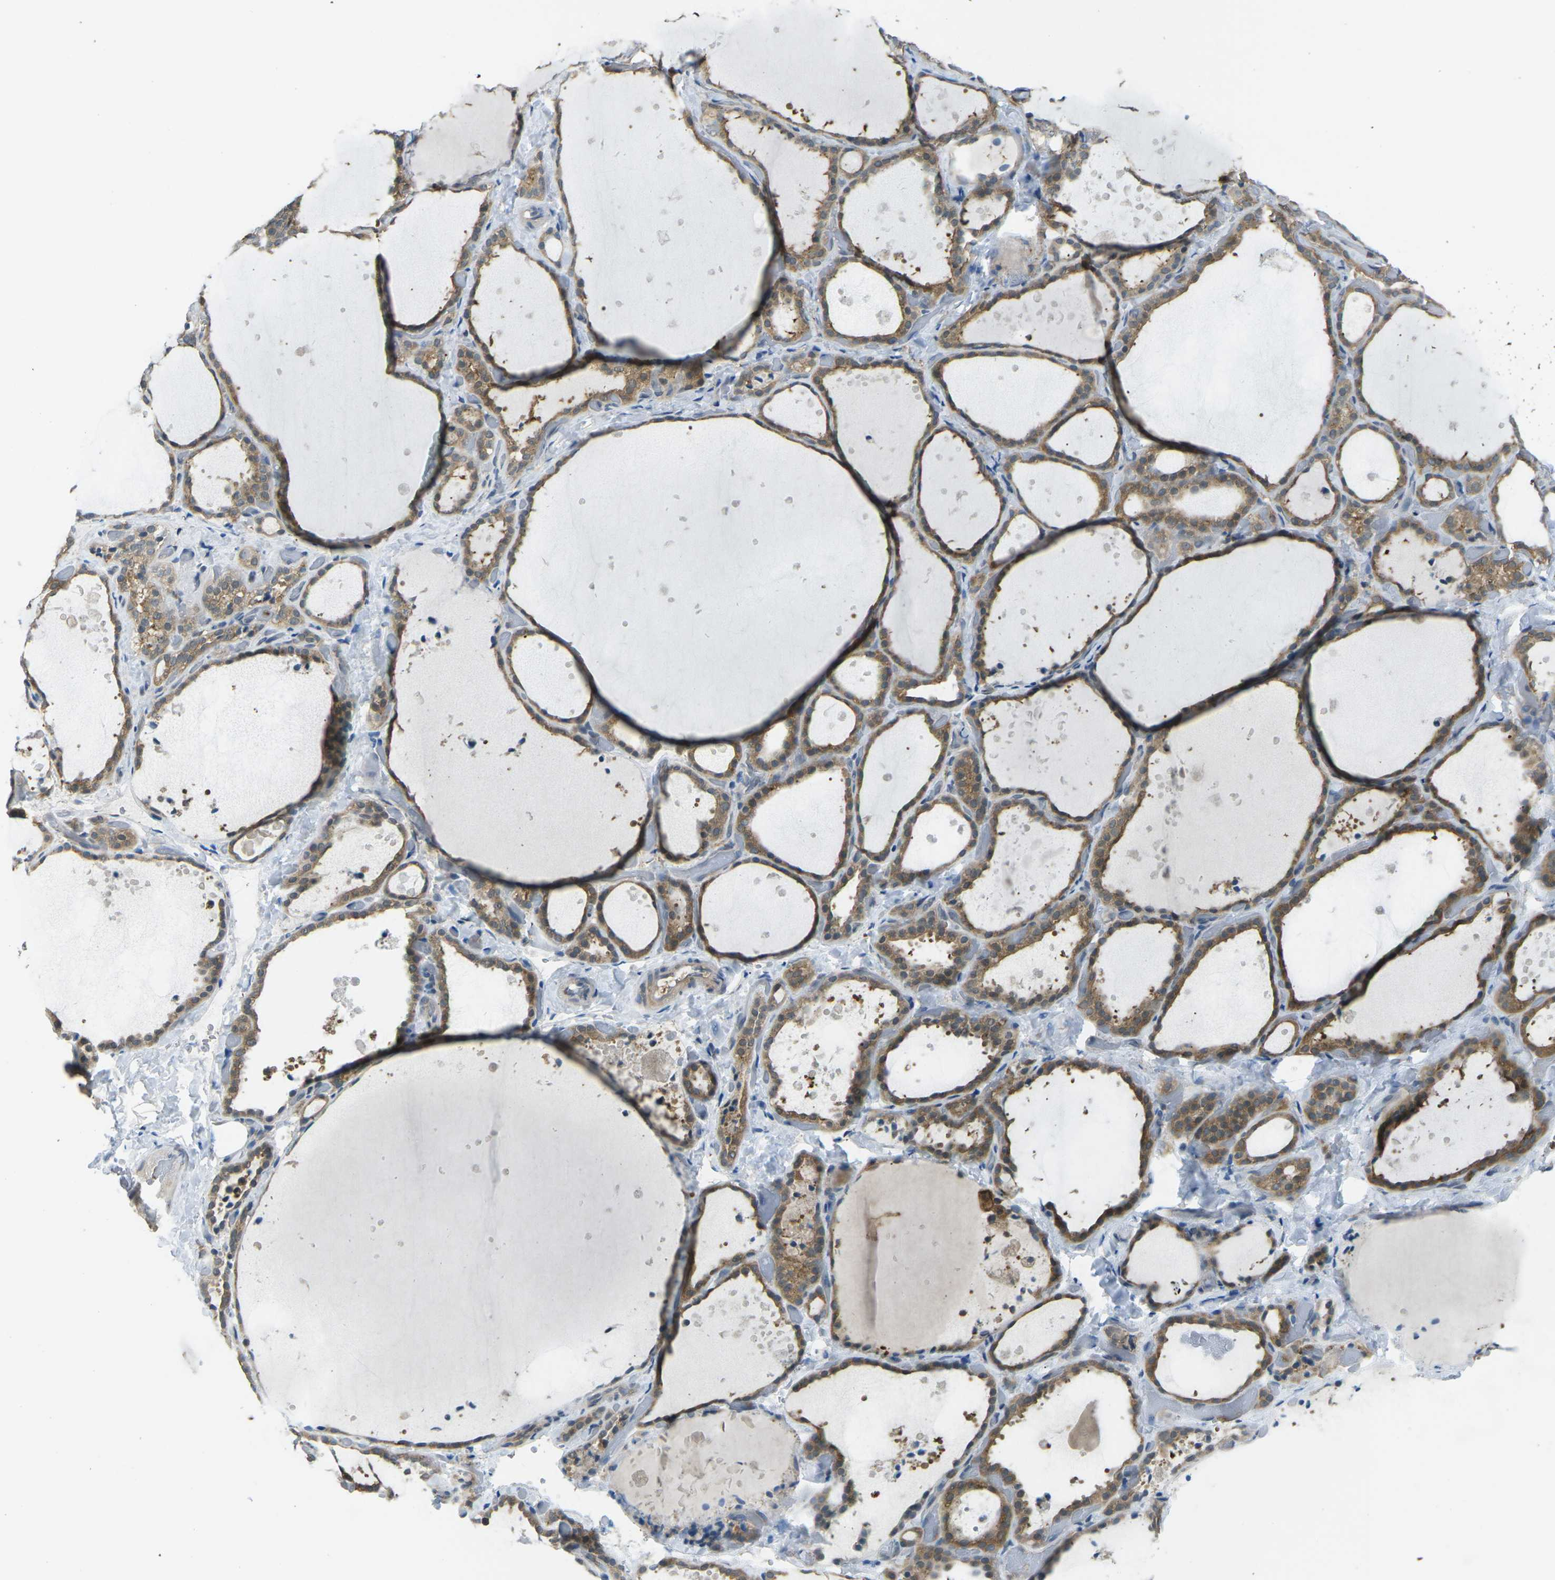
{"staining": {"intensity": "moderate", "quantity": ">75%", "location": "cytoplasmic/membranous"}, "tissue": "thyroid gland", "cell_type": "Glandular cells", "image_type": "normal", "snomed": [{"axis": "morphology", "description": "Normal tissue, NOS"}, {"axis": "topography", "description": "Thyroid gland"}], "caption": "Immunohistochemical staining of unremarkable human thyroid gland shows medium levels of moderate cytoplasmic/membranous positivity in about >75% of glandular cells. (DAB = brown stain, brightfield microscopy at high magnification).", "gene": "PIEZO2", "patient": {"sex": "female", "age": 44}}